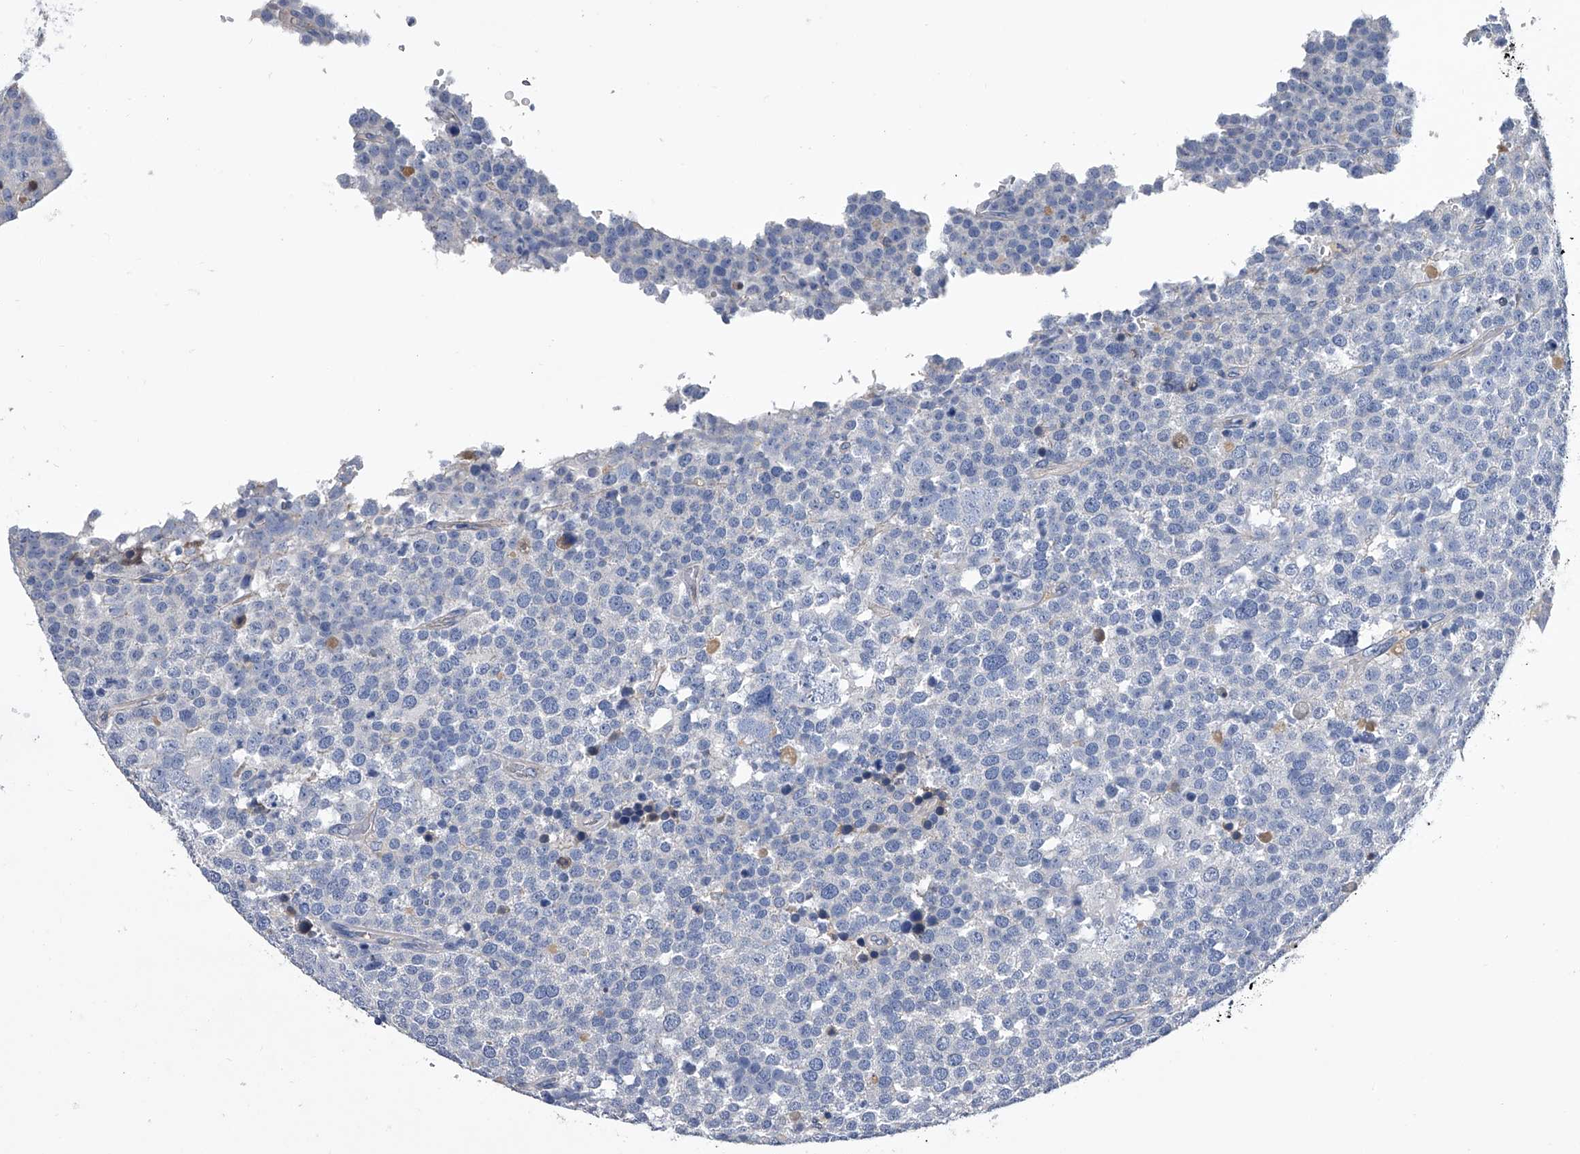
{"staining": {"intensity": "negative", "quantity": "none", "location": "none"}, "tissue": "testis cancer", "cell_type": "Tumor cells", "image_type": "cancer", "snomed": [{"axis": "morphology", "description": "Seminoma, NOS"}, {"axis": "topography", "description": "Testis"}], "caption": "This histopathology image is of testis seminoma stained with immunohistochemistry to label a protein in brown with the nuclei are counter-stained blue. There is no positivity in tumor cells.", "gene": "EFCAB7", "patient": {"sex": "male", "age": 71}}